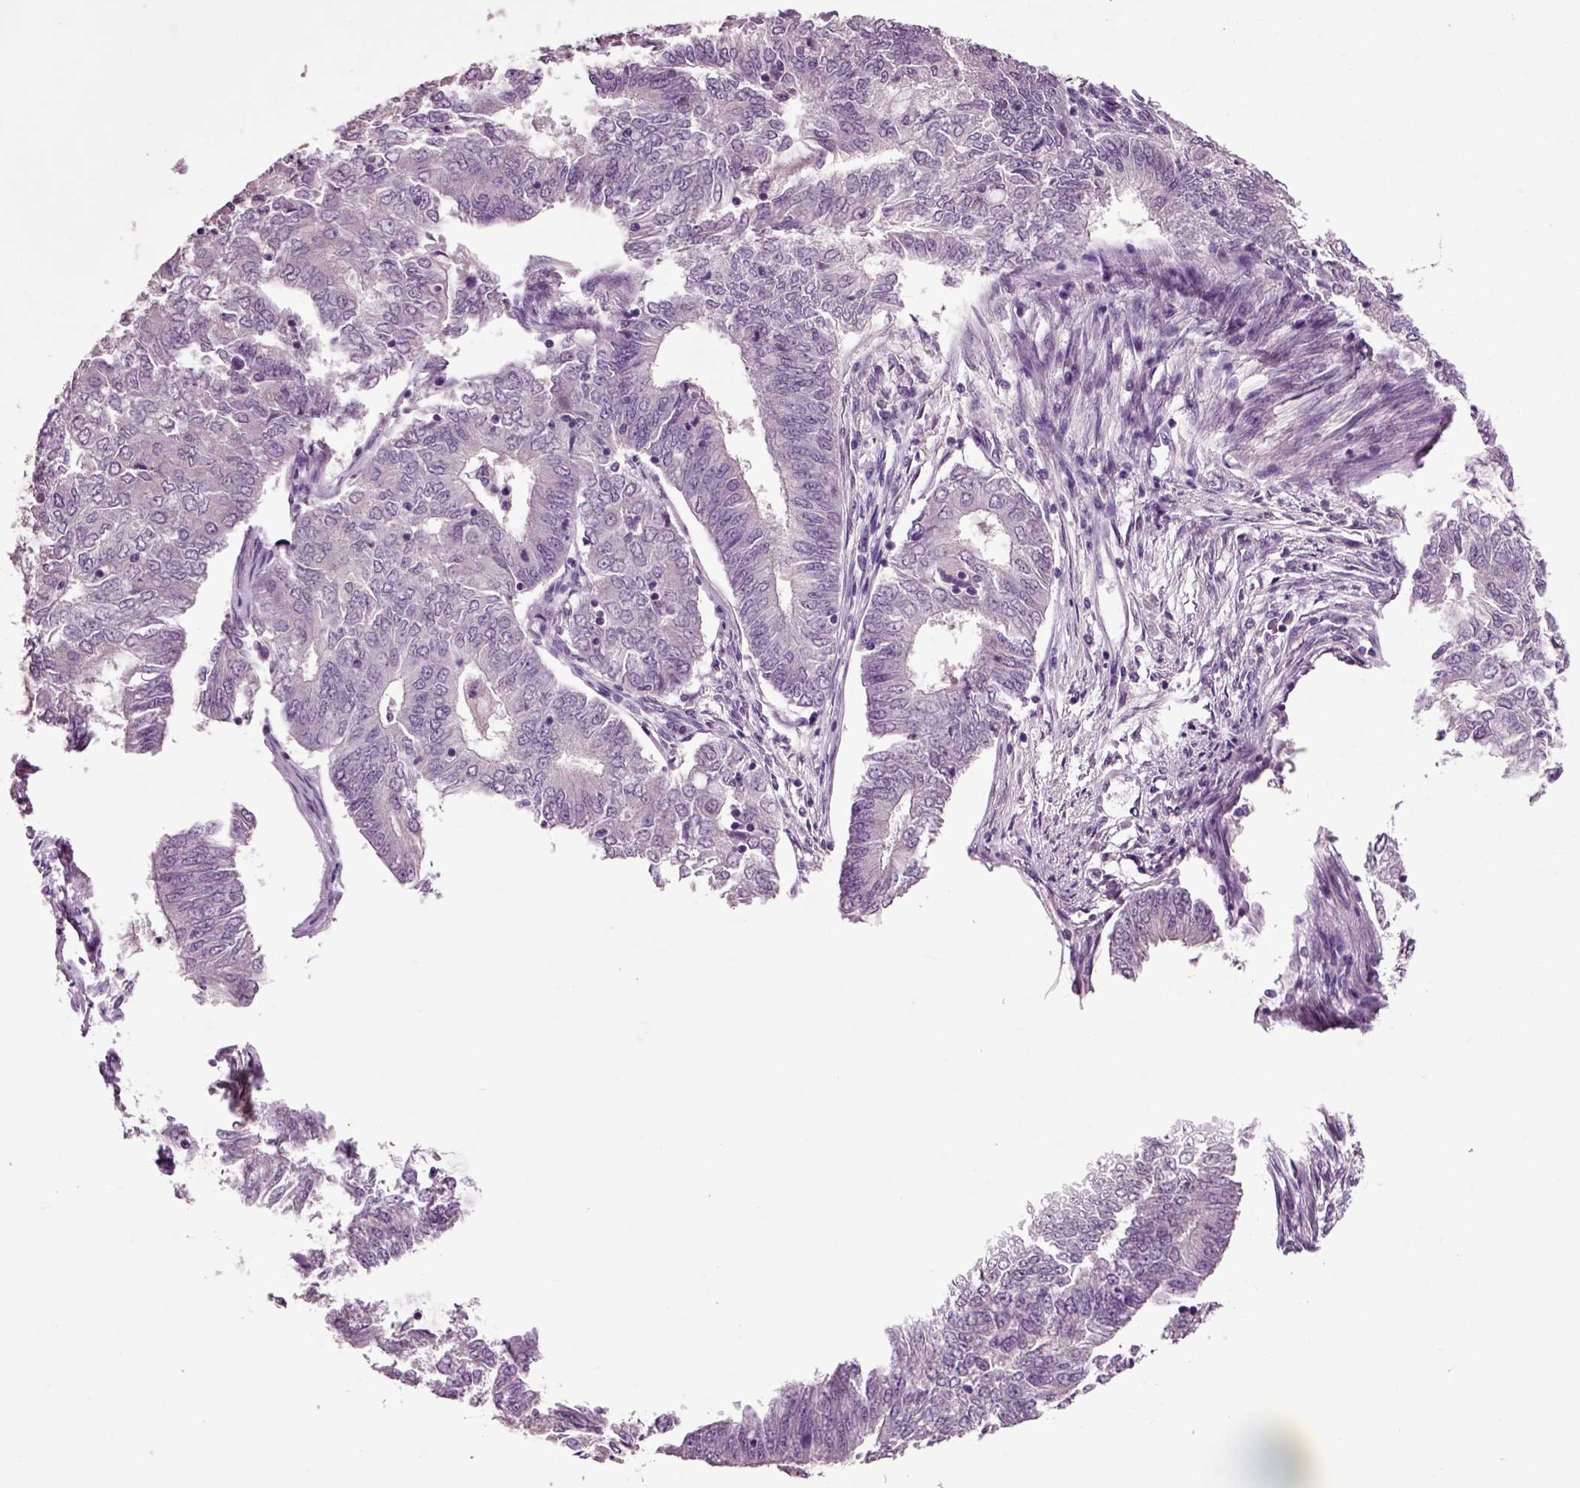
{"staining": {"intensity": "negative", "quantity": "none", "location": "none"}, "tissue": "endometrial cancer", "cell_type": "Tumor cells", "image_type": "cancer", "snomed": [{"axis": "morphology", "description": "Adenocarcinoma, NOS"}, {"axis": "topography", "description": "Endometrium"}], "caption": "This is an immunohistochemistry photomicrograph of endometrial cancer (adenocarcinoma). There is no positivity in tumor cells.", "gene": "CRHR1", "patient": {"sex": "female", "age": 62}}